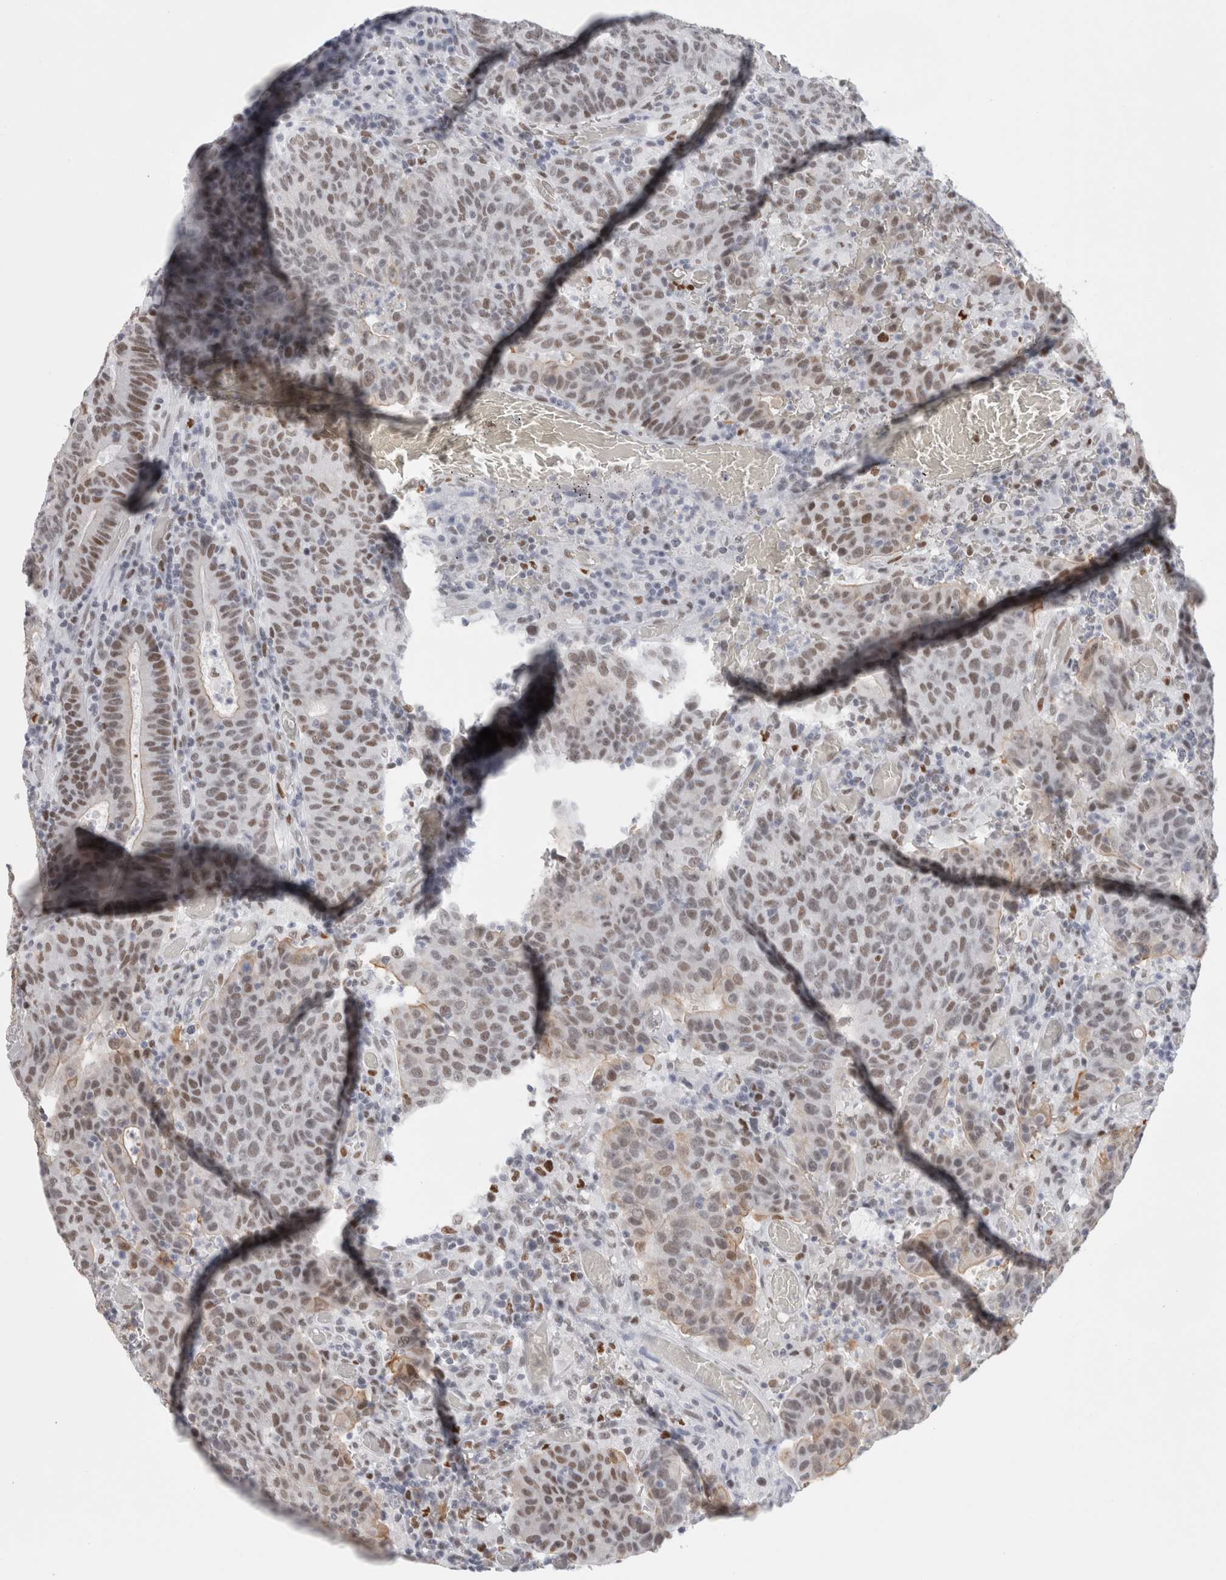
{"staining": {"intensity": "moderate", "quantity": ">75%", "location": "nuclear"}, "tissue": "colorectal cancer", "cell_type": "Tumor cells", "image_type": "cancer", "snomed": [{"axis": "morphology", "description": "Adenocarcinoma, NOS"}, {"axis": "topography", "description": "Colon"}], "caption": "A medium amount of moderate nuclear expression is identified in approximately >75% of tumor cells in colorectal cancer tissue.", "gene": "SMARCC1", "patient": {"sex": "female", "age": 75}}